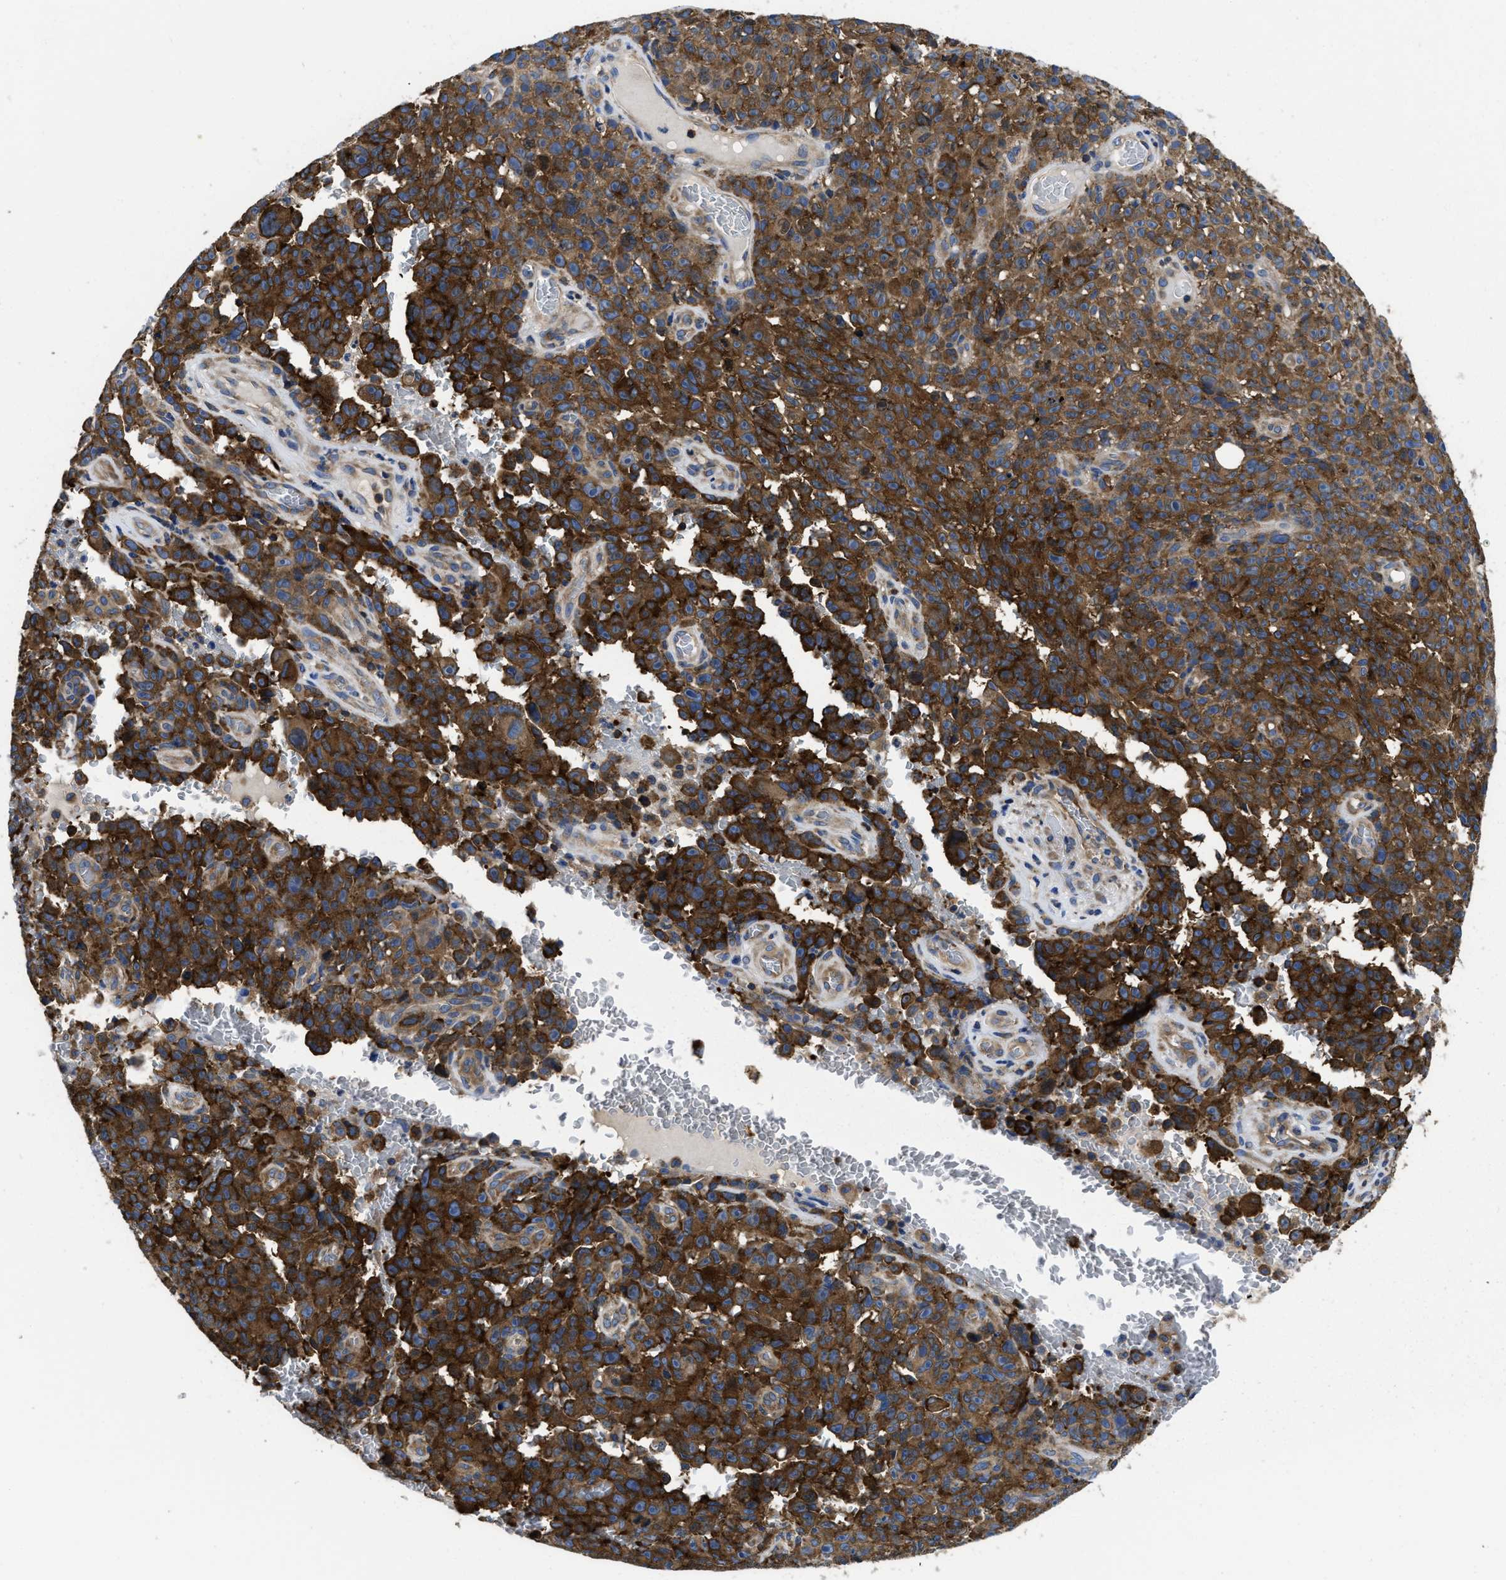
{"staining": {"intensity": "strong", "quantity": ">75%", "location": "cytoplasmic/membranous"}, "tissue": "melanoma", "cell_type": "Tumor cells", "image_type": "cancer", "snomed": [{"axis": "morphology", "description": "Malignant melanoma, NOS"}, {"axis": "topography", "description": "Skin"}], "caption": "DAB immunohistochemical staining of human melanoma exhibits strong cytoplasmic/membranous protein expression in approximately >75% of tumor cells.", "gene": "YARS1", "patient": {"sex": "female", "age": 82}}